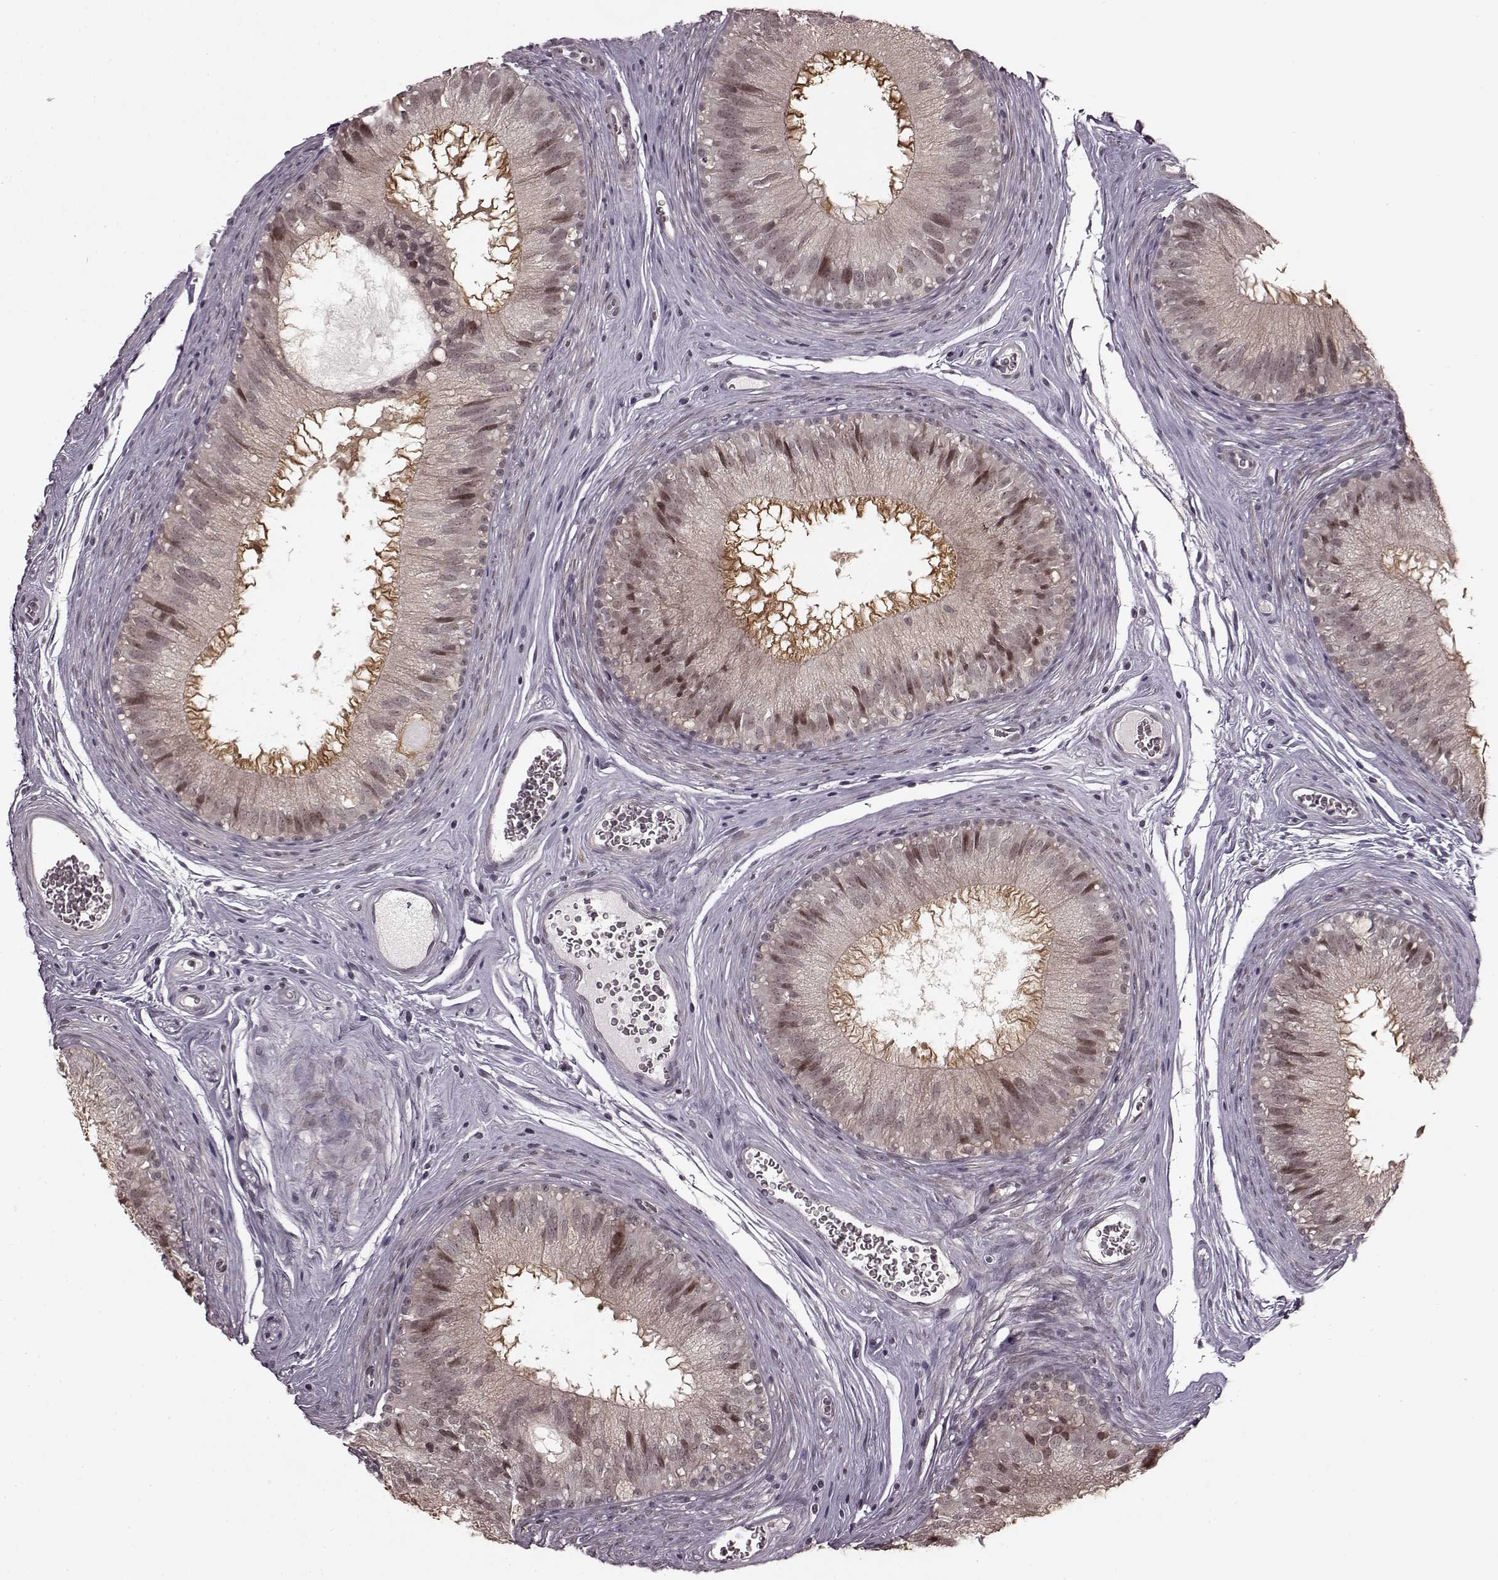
{"staining": {"intensity": "strong", "quantity": ">75%", "location": "cytoplasmic/membranous"}, "tissue": "epididymis", "cell_type": "Glandular cells", "image_type": "normal", "snomed": [{"axis": "morphology", "description": "Normal tissue, NOS"}, {"axis": "topography", "description": "Epididymis"}], "caption": "Unremarkable epididymis shows strong cytoplasmic/membranous staining in about >75% of glandular cells.", "gene": "PLCB4", "patient": {"sex": "male", "age": 37}}